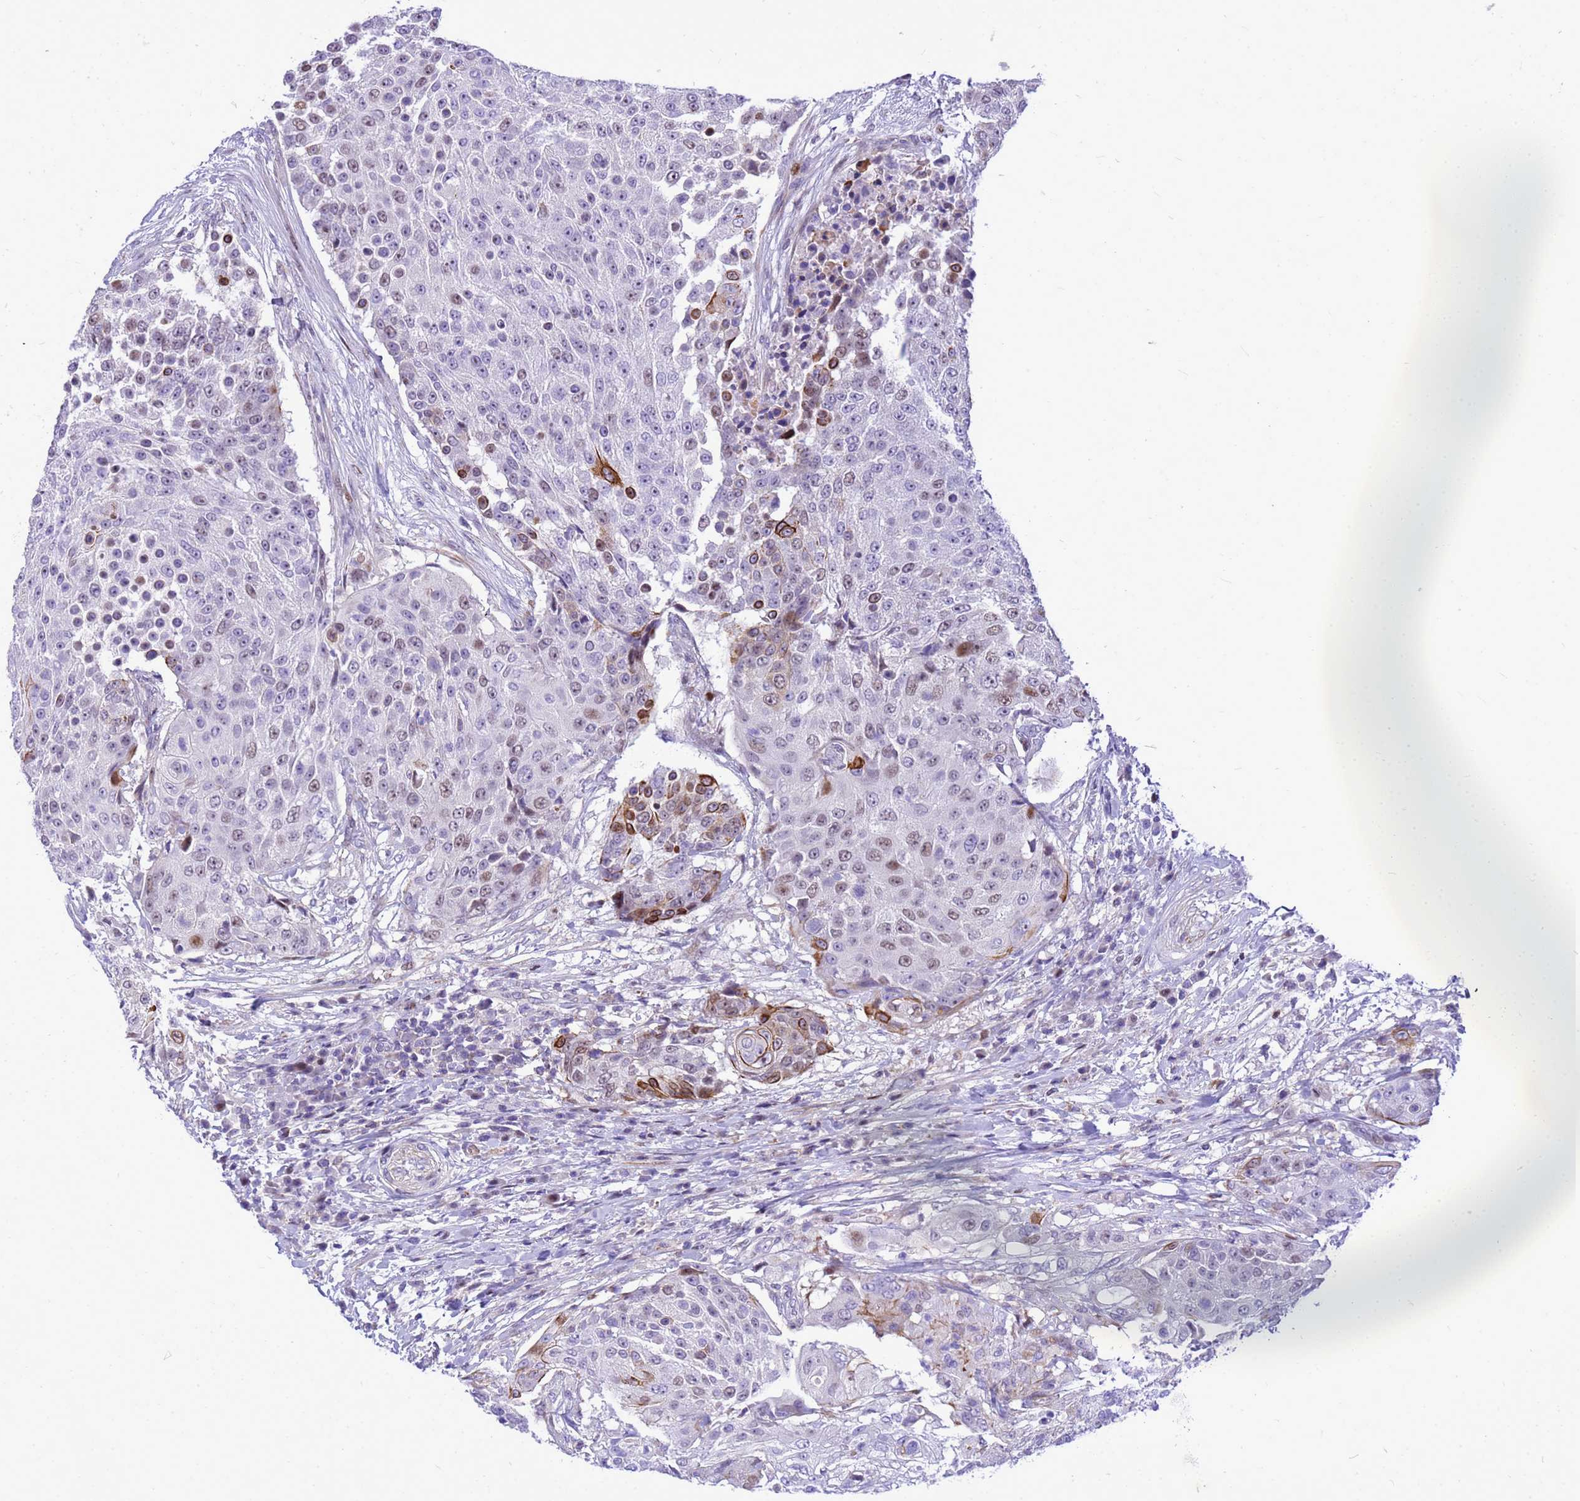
{"staining": {"intensity": "moderate", "quantity": "<25%", "location": "cytoplasmic/membranous,nuclear"}, "tissue": "urothelial cancer", "cell_type": "Tumor cells", "image_type": "cancer", "snomed": [{"axis": "morphology", "description": "Urothelial carcinoma, High grade"}, {"axis": "topography", "description": "Urinary bladder"}], "caption": "The immunohistochemical stain labels moderate cytoplasmic/membranous and nuclear staining in tumor cells of urothelial cancer tissue.", "gene": "ADAMTS7", "patient": {"sex": "female", "age": 63}}